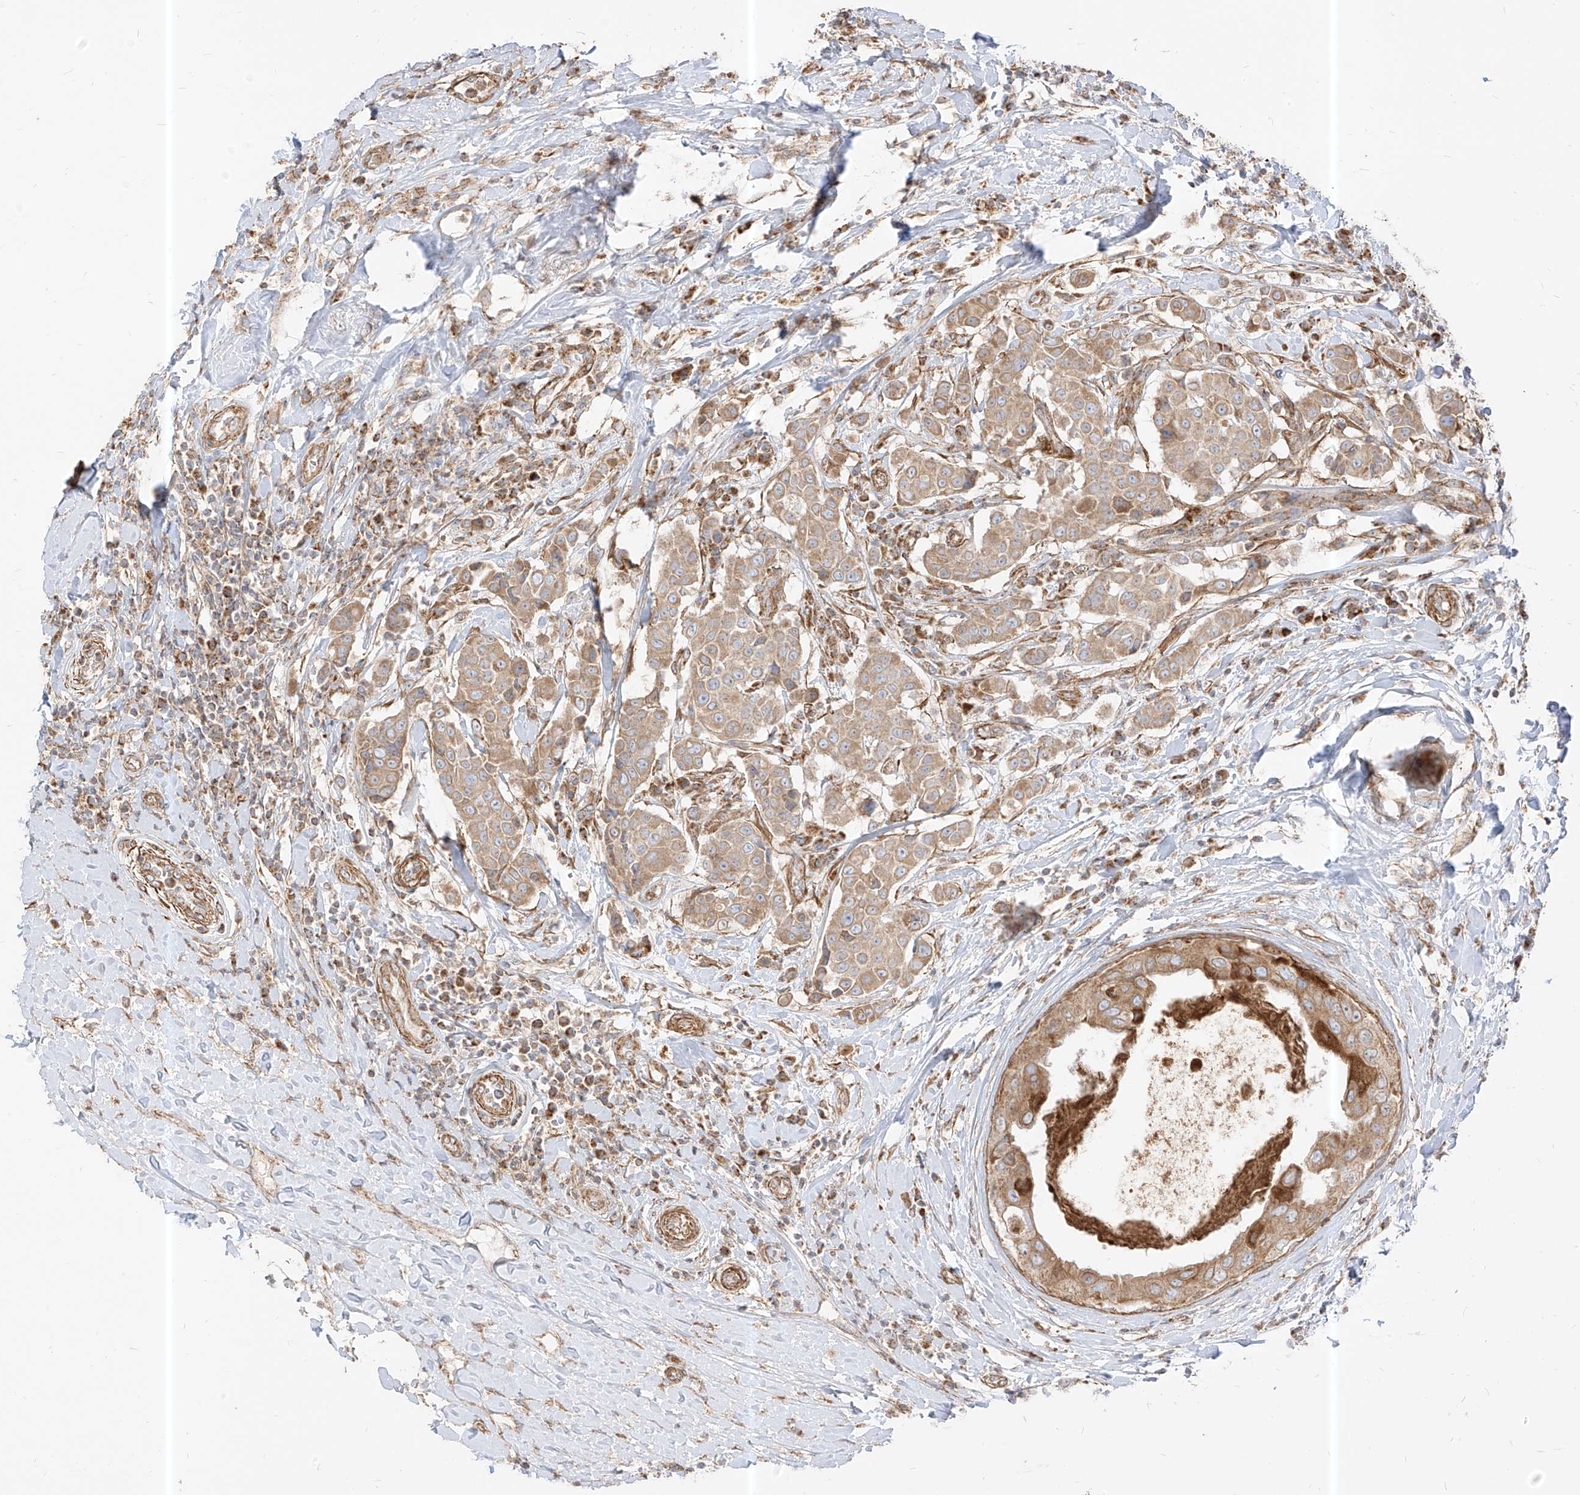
{"staining": {"intensity": "moderate", "quantity": ">75%", "location": "cytoplasmic/membranous"}, "tissue": "breast cancer", "cell_type": "Tumor cells", "image_type": "cancer", "snomed": [{"axis": "morphology", "description": "Duct carcinoma"}, {"axis": "topography", "description": "Breast"}], "caption": "The photomicrograph shows a brown stain indicating the presence of a protein in the cytoplasmic/membranous of tumor cells in intraductal carcinoma (breast).", "gene": "PLCL1", "patient": {"sex": "female", "age": 27}}